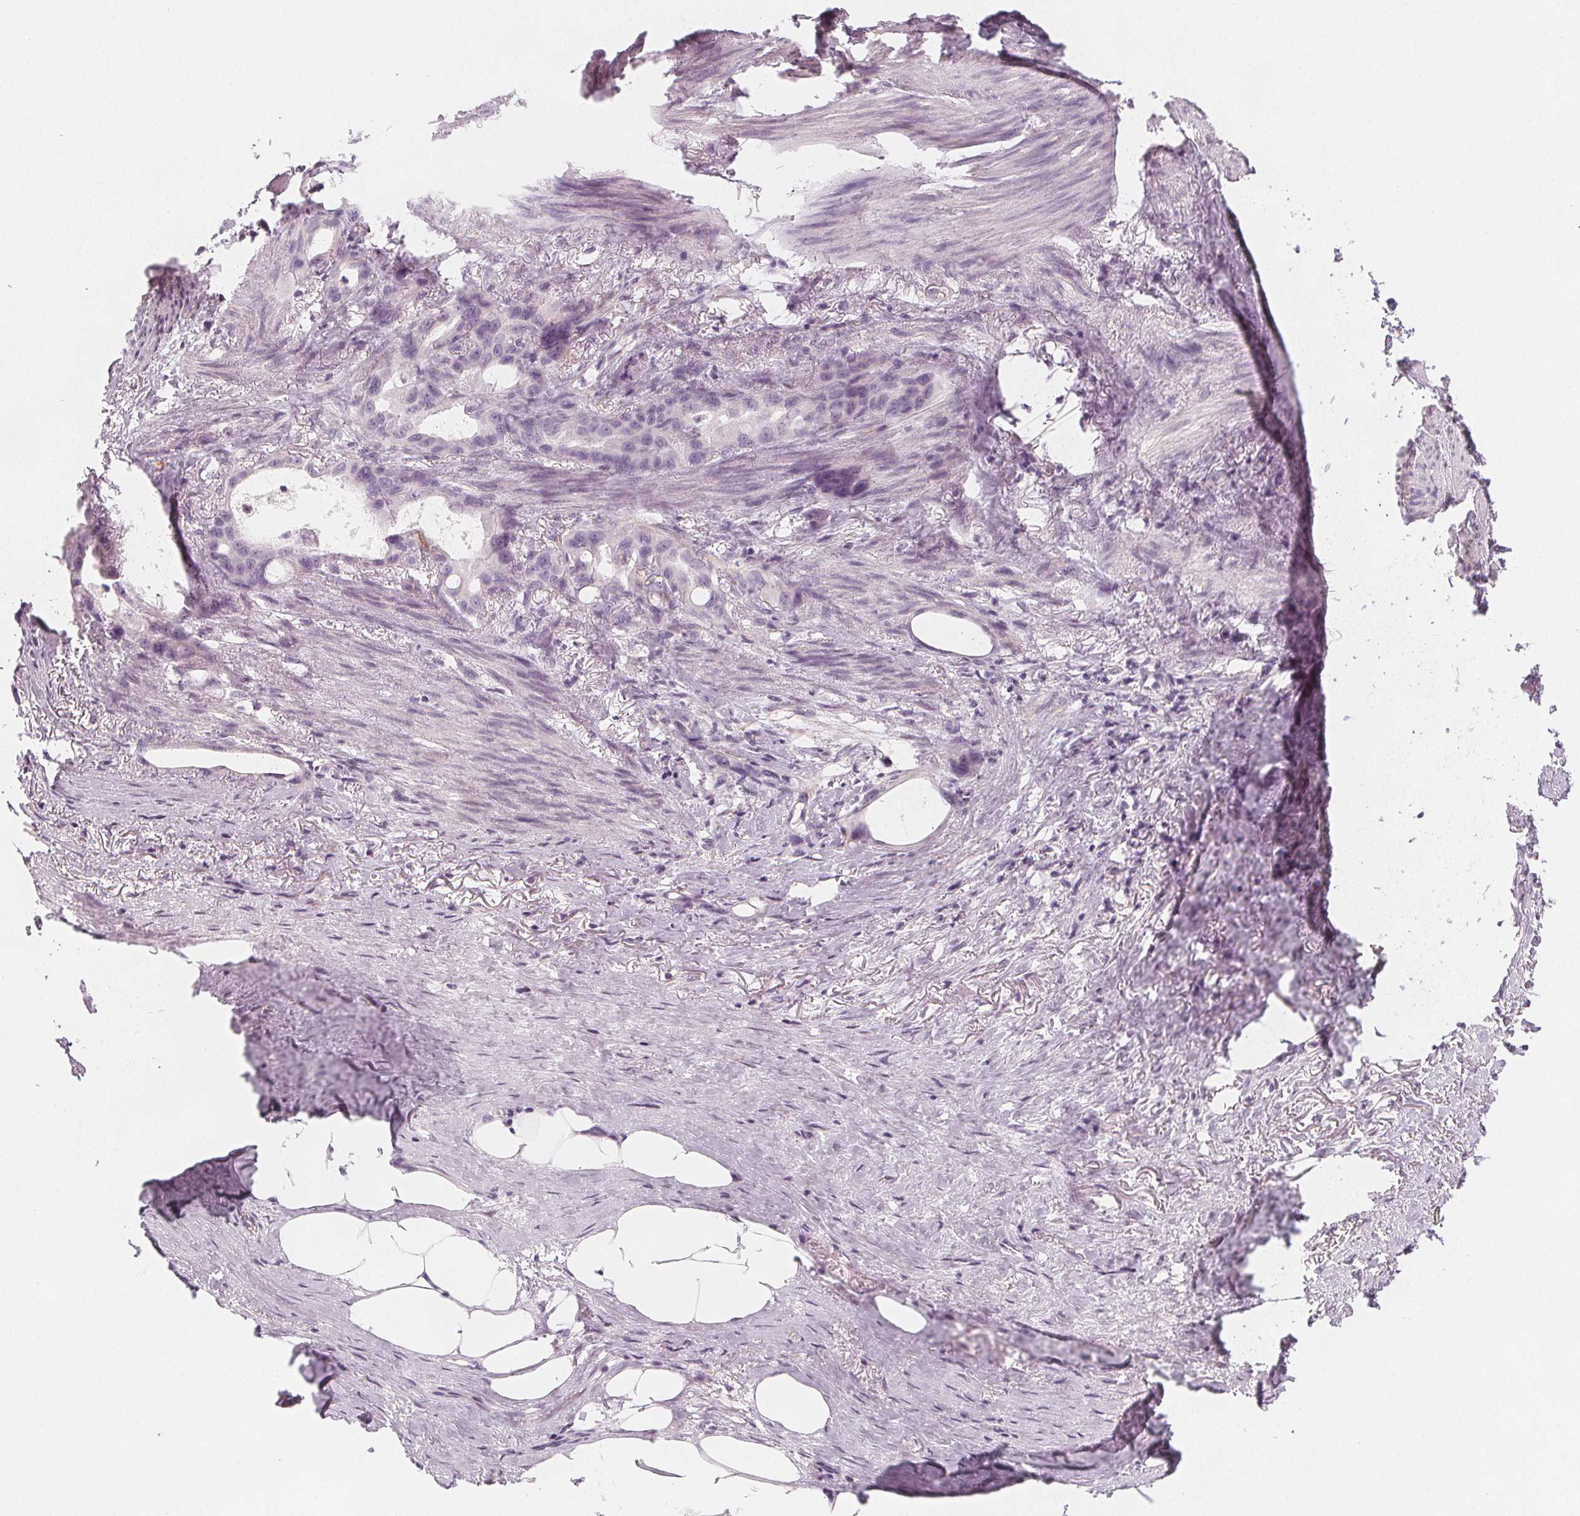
{"staining": {"intensity": "negative", "quantity": "none", "location": "none"}, "tissue": "stomach cancer", "cell_type": "Tumor cells", "image_type": "cancer", "snomed": [{"axis": "morphology", "description": "Adenocarcinoma, NOS"}, {"axis": "topography", "description": "Stomach, upper"}], "caption": "Micrograph shows no significant protein staining in tumor cells of stomach adenocarcinoma. (Stains: DAB immunohistochemistry (IHC) with hematoxylin counter stain, Microscopy: brightfield microscopy at high magnification).", "gene": "MAP1A", "patient": {"sex": "male", "age": 62}}